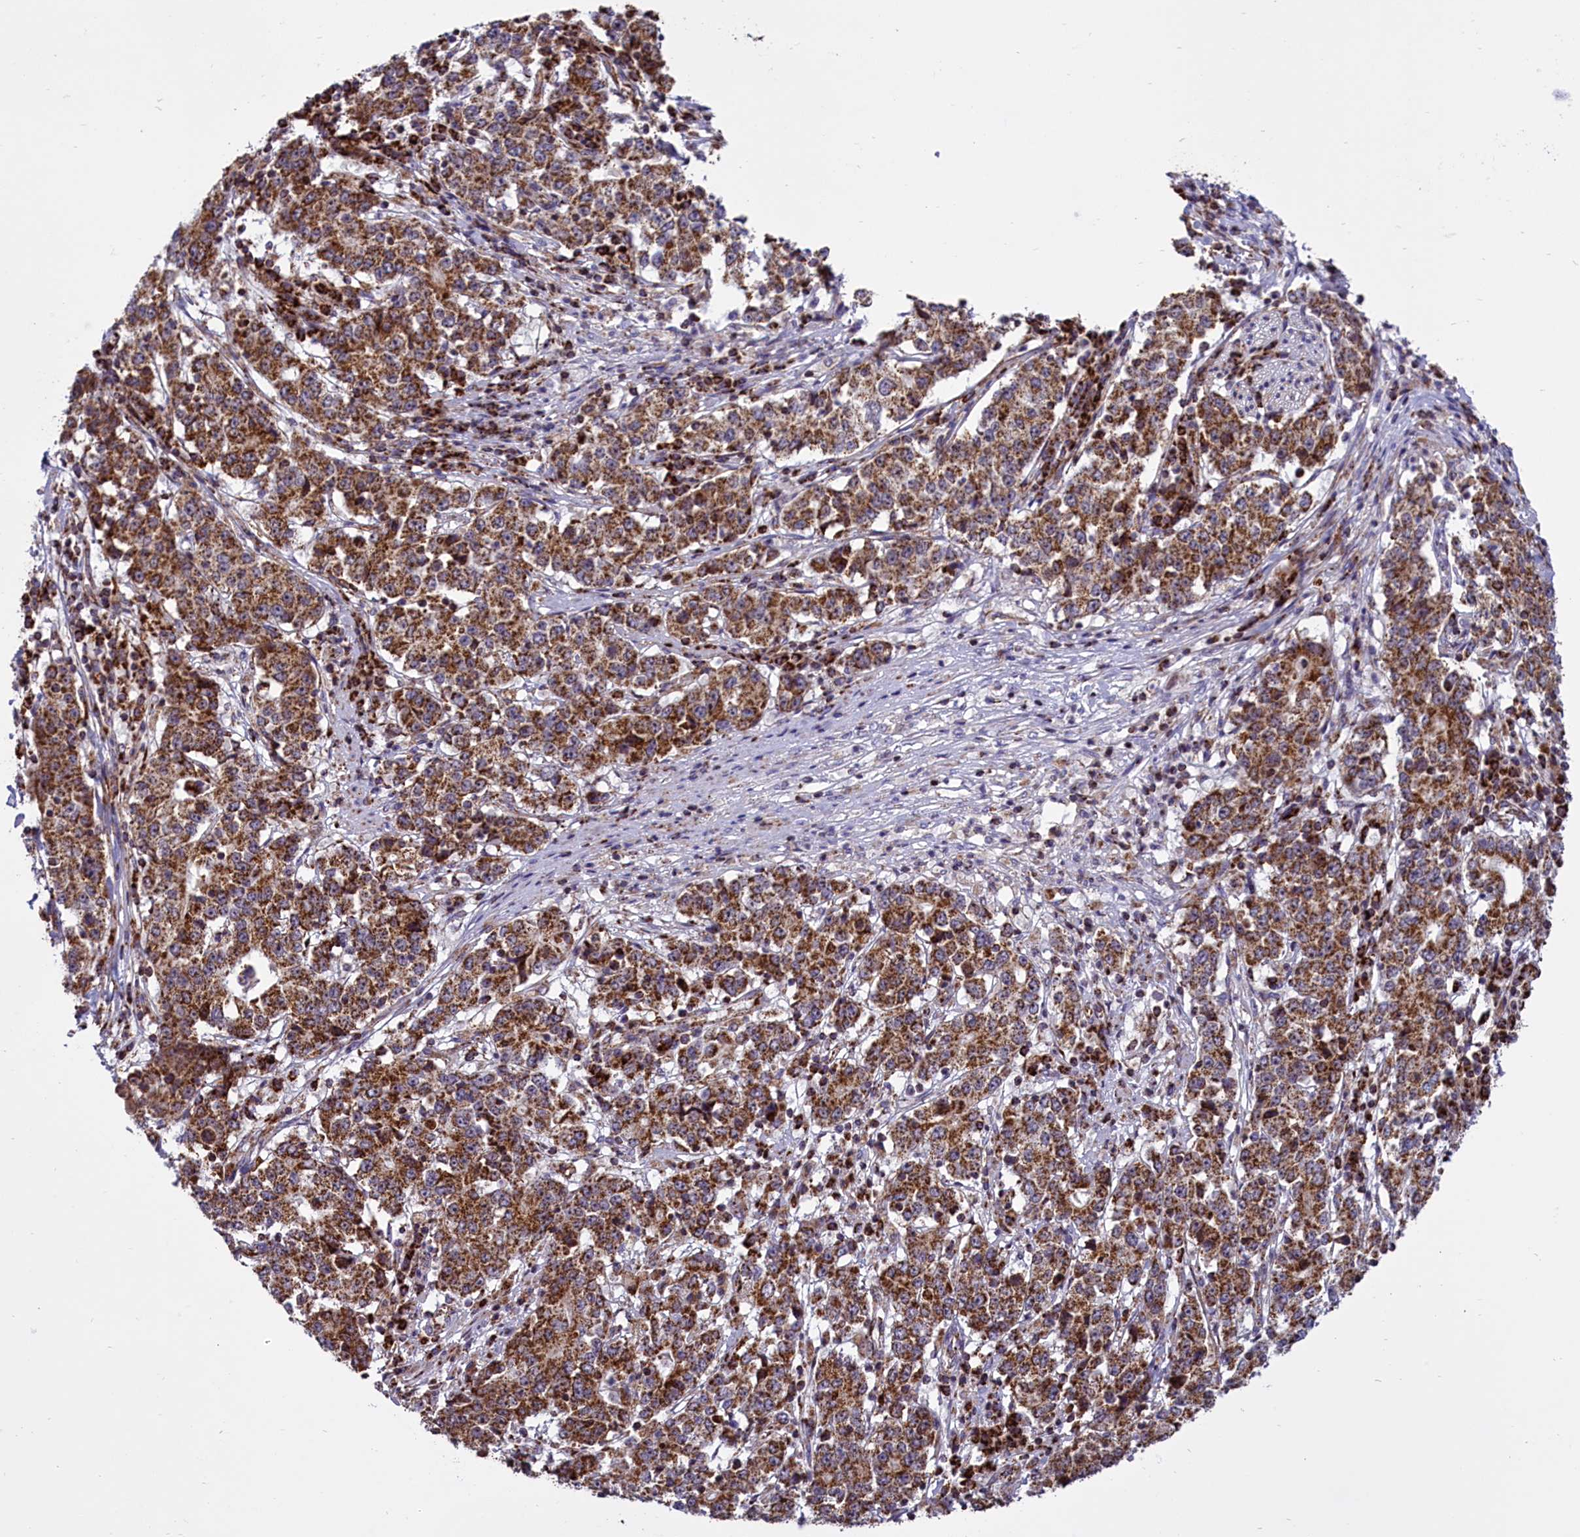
{"staining": {"intensity": "moderate", "quantity": ">75%", "location": "cytoplasmic/membranous"}, "tissue": "stomach cancer", "cell_type": "Tumor cells", "image_type": "cancer", "snomed": [{"axis": "morphology", "description": "Adenocarcinoma, NOS"}, {"axis": "topography", "description": "Stomach"}], "caption": "DAB (3,3'-diaminobenzidine) immunohistochemical staining of stomach adenocarcinoma reveals moderate cytoplasmic/membranous protein expression in about >75% of tumor cells.", "gene": "NDUFS5", "patient": {"sex": "male", "age": 59}}